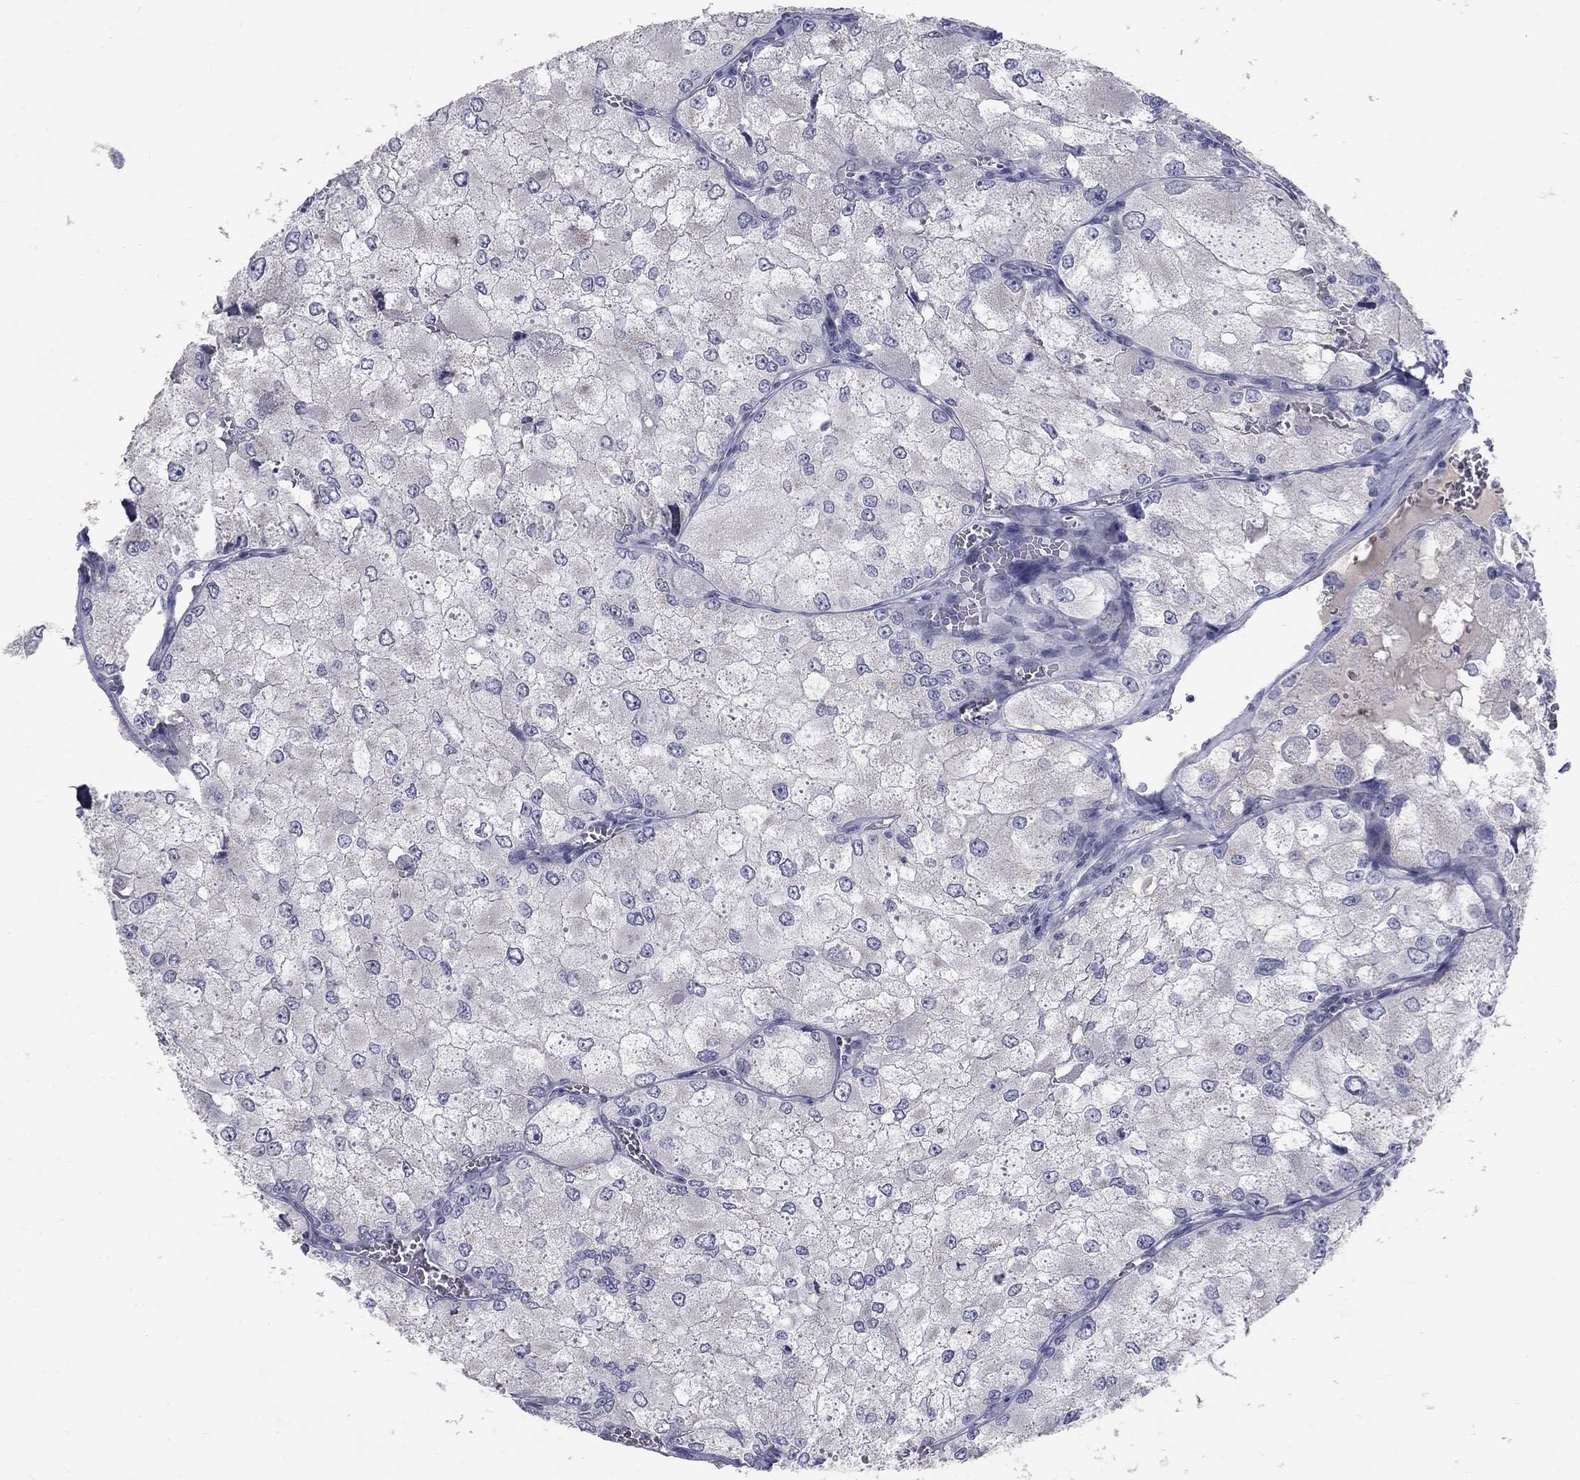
{"staining": {"intensity": "negative", "quantity": "none", "location": "none"}, "tissue": "renal cancer", "cell_type": "Tumor cells", "image_type": "cancer", "snomed": [{"axis": "morphology", "description": "Adenocarcinoma, NOS"}, {"axis": "topography", "description": "Kidney"}], "caption": "Tumor cells show no significant expression in renal cancer (adenocarcinoma).", "gene": "PTH1R", "patient": {"sex": "female", "age": 70}}